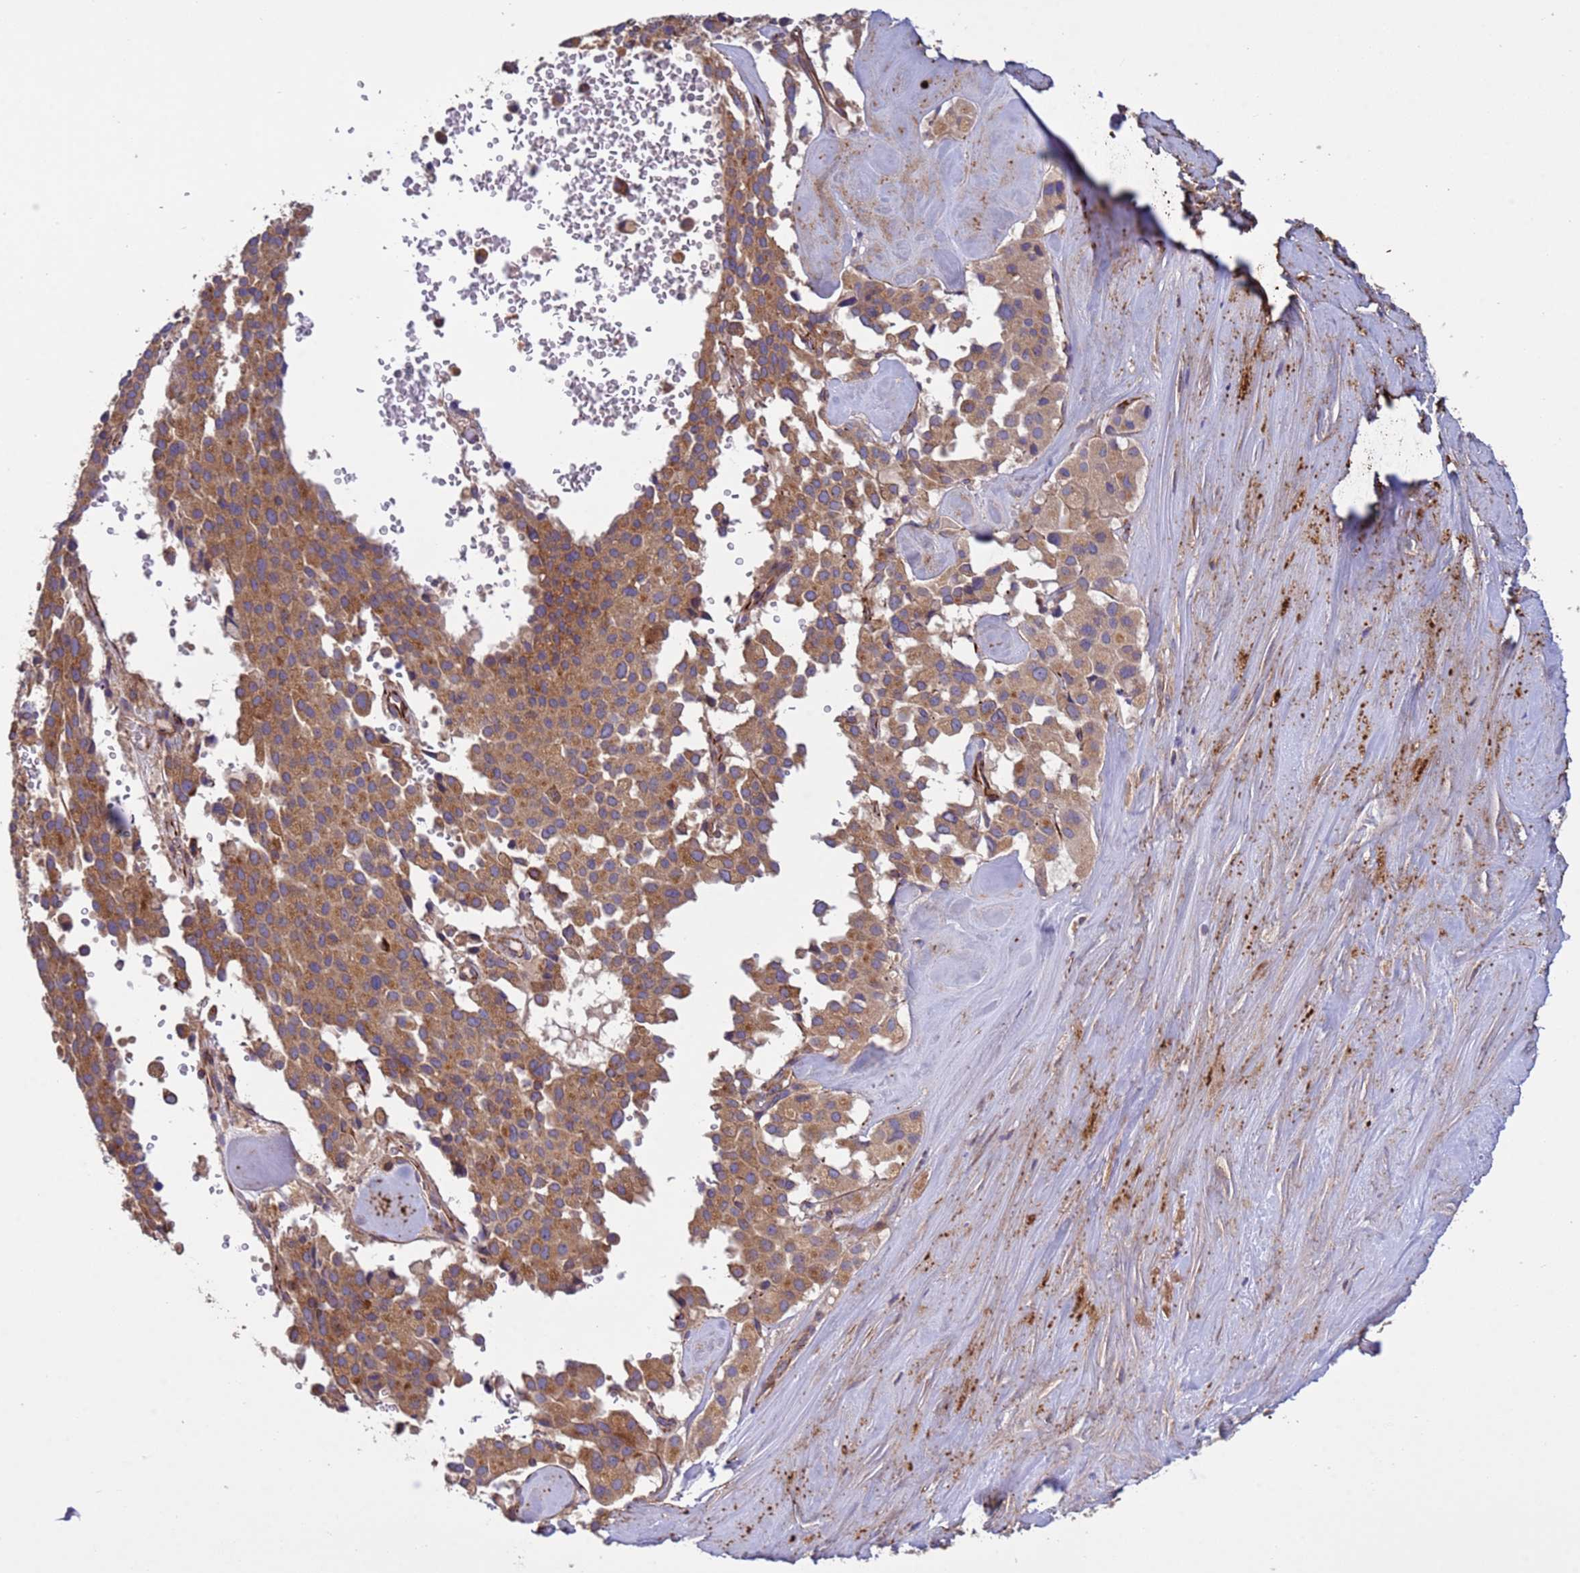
{"staining": {"intensity": "moderate", "quantity": ">75%", "location": "cytoplasmic/membranous"}, "tissue": "pancreatic cancer", "cell_type": "Tumor cells", "image_type": "cancer", "snomed": [{"axis": "morphology", "description": "Adenocarcinoma, NOS"}, {"axis": "topography", "description": "Pancreas"}], "caption": "Tumor cells demonstrate medium levels of moderate cytoplasmic/membranous expression in about >75% of cells in human pancreatic cancer (adenocarcinoma).", "gene": "RAB10", "patient": {"sex": "male", "age": 65}}